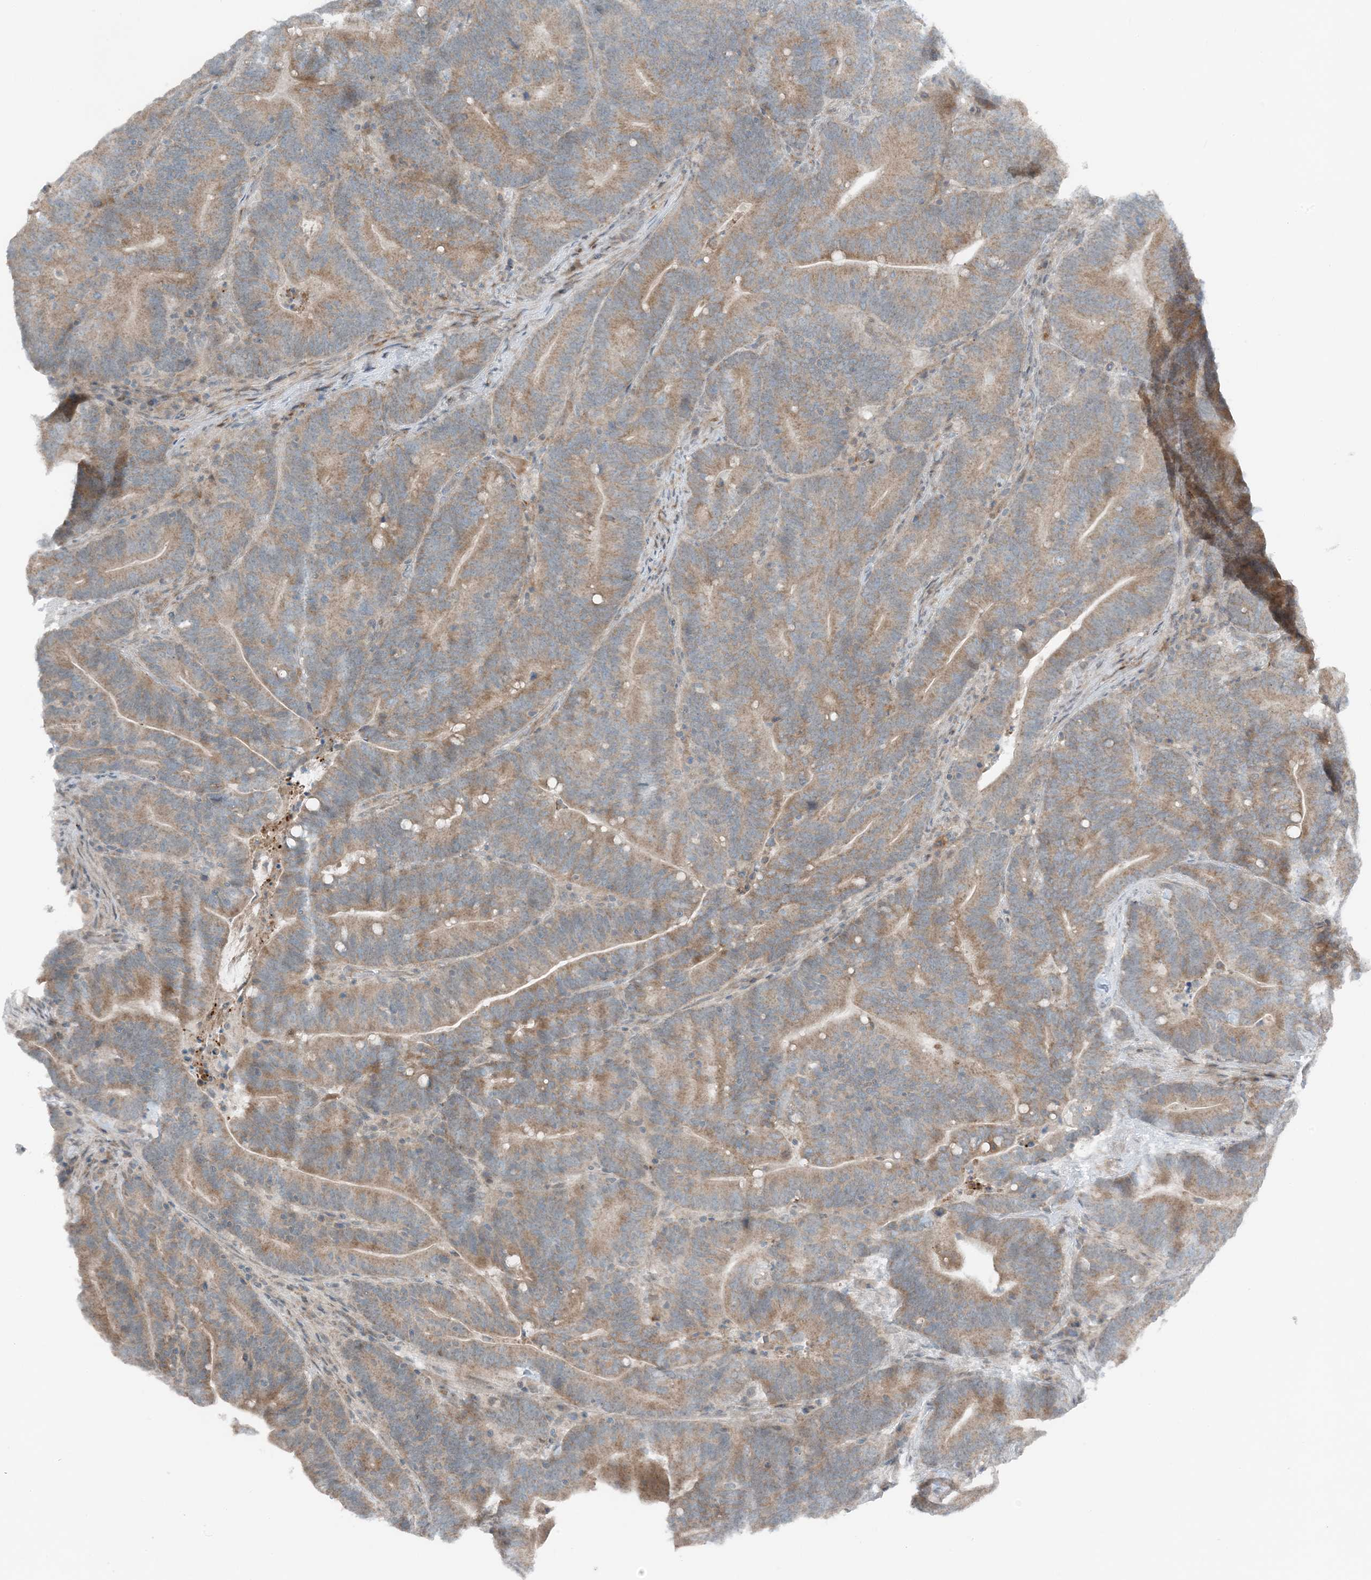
{"staining": {"intensity": "moderate", "quantity": ">75%", "location": "cytoplasmic/membranous"}, "tissue": "colorectal cancer", "cell_type": "Tumor cells", "image_type": "cancer", "snomed": [{"axis": "morphology", "description": "Adenocarcinoma, NOS"}, {"axis": "topography", "description": "Colon"}], "caption": "Protein staining of colorectal adenocarcinoma tissue reveals moderate cytoplasmic/membranous expression in approximately >75% of tumor cells.", "gene": "MITD1", "patient": {"sex": "female", "age": 66}}